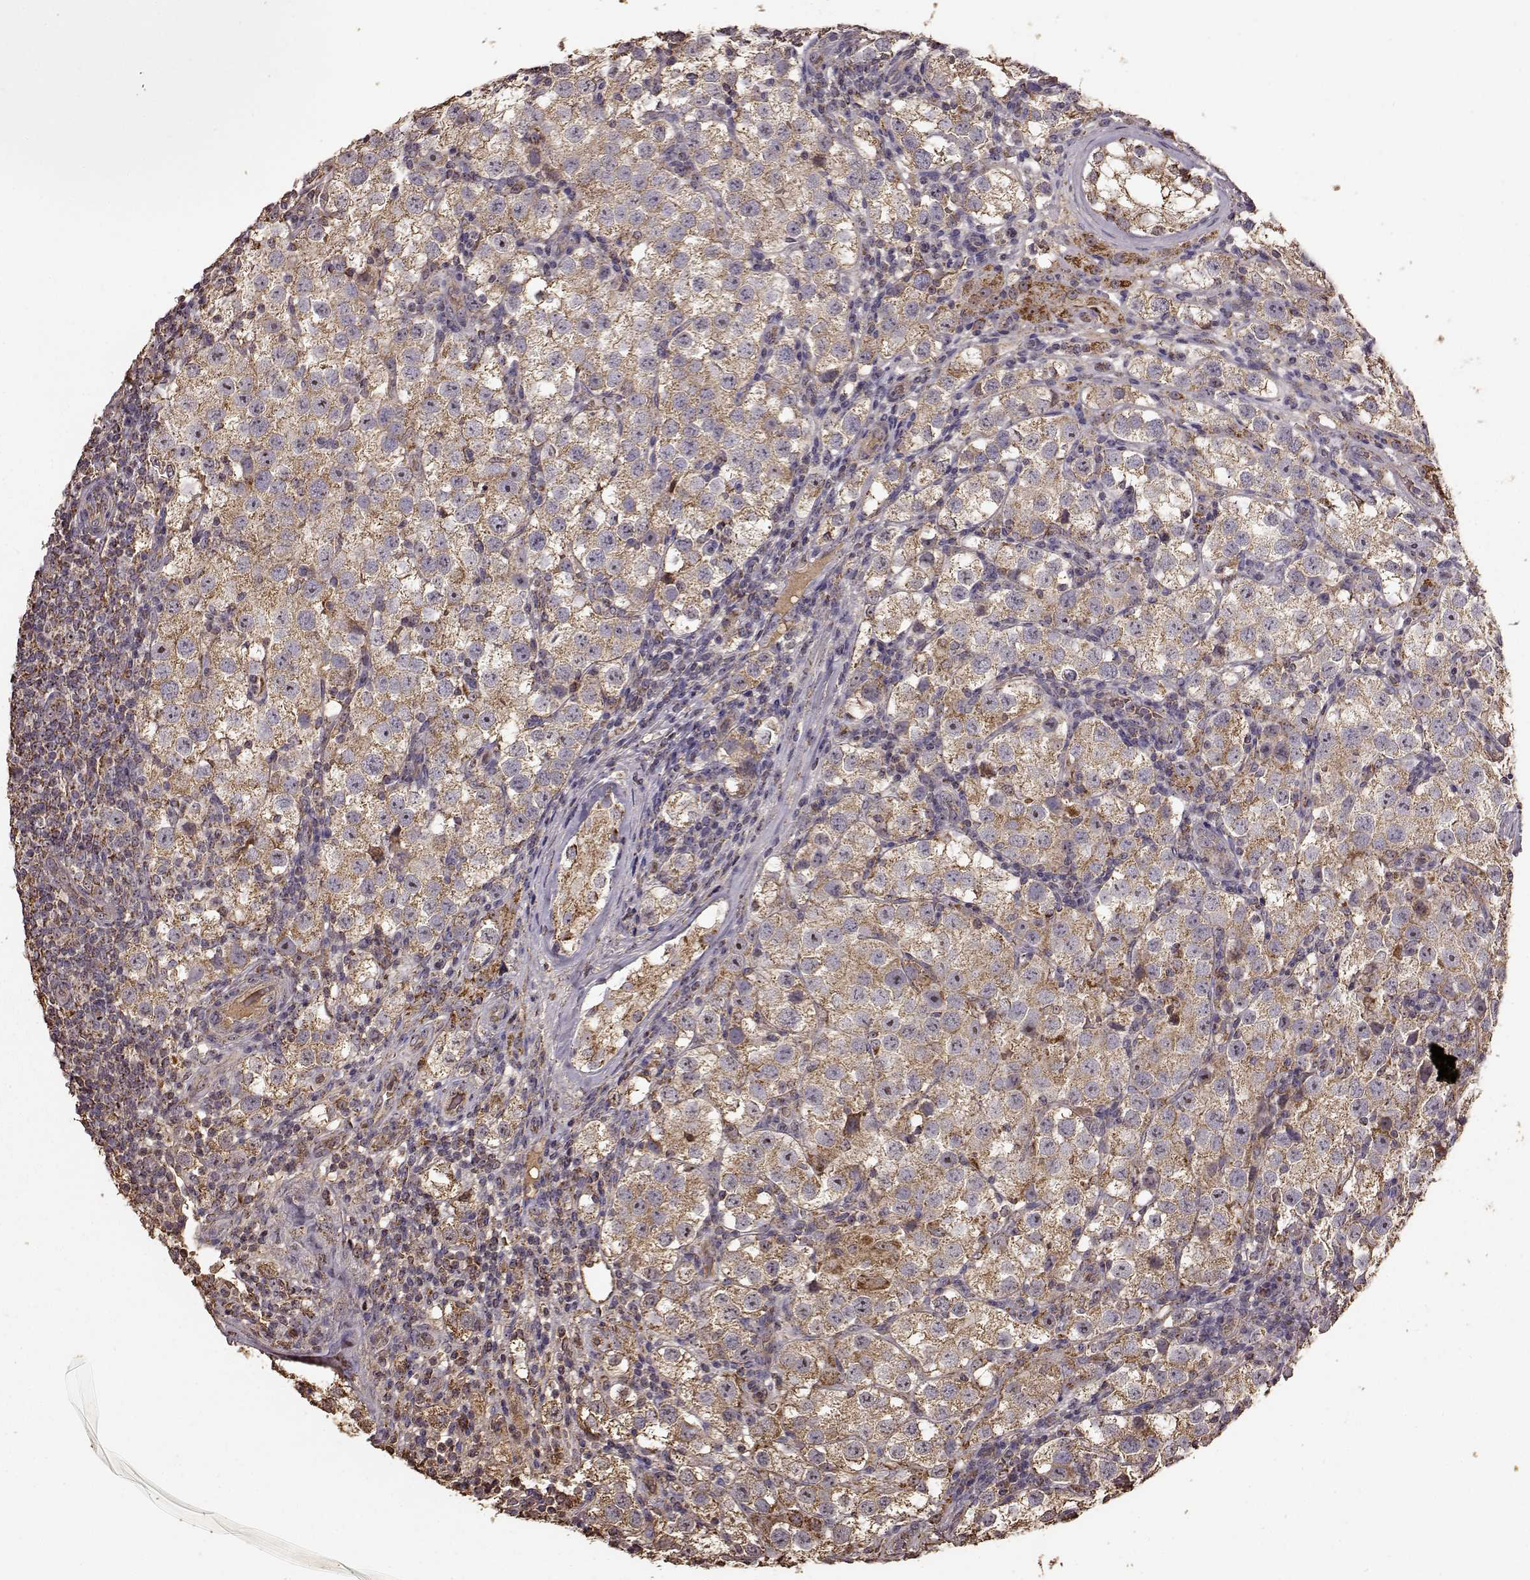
{"staining": {"intensity": "moderate", "quantity": ">75%", "location": "cytoplasmic/membranous"}, "tissue": "testis cancer", "cell_type": "Tumor cells", "image_type": "cancer", "snomed": [{"axis": "morphology", "description": "Seminoma, NOS"}, {"axis": "topography", "description": "Testis"}], "caption": "IHC histopathology image of seminoma (testis) stained for a protein (brown), which displays medium levels of moderate cytoplasmic/membranous staining in approximately >75% of tumor cells.", "gene": "PTGES2", "patient": {"sex": "male", "age": 37}}